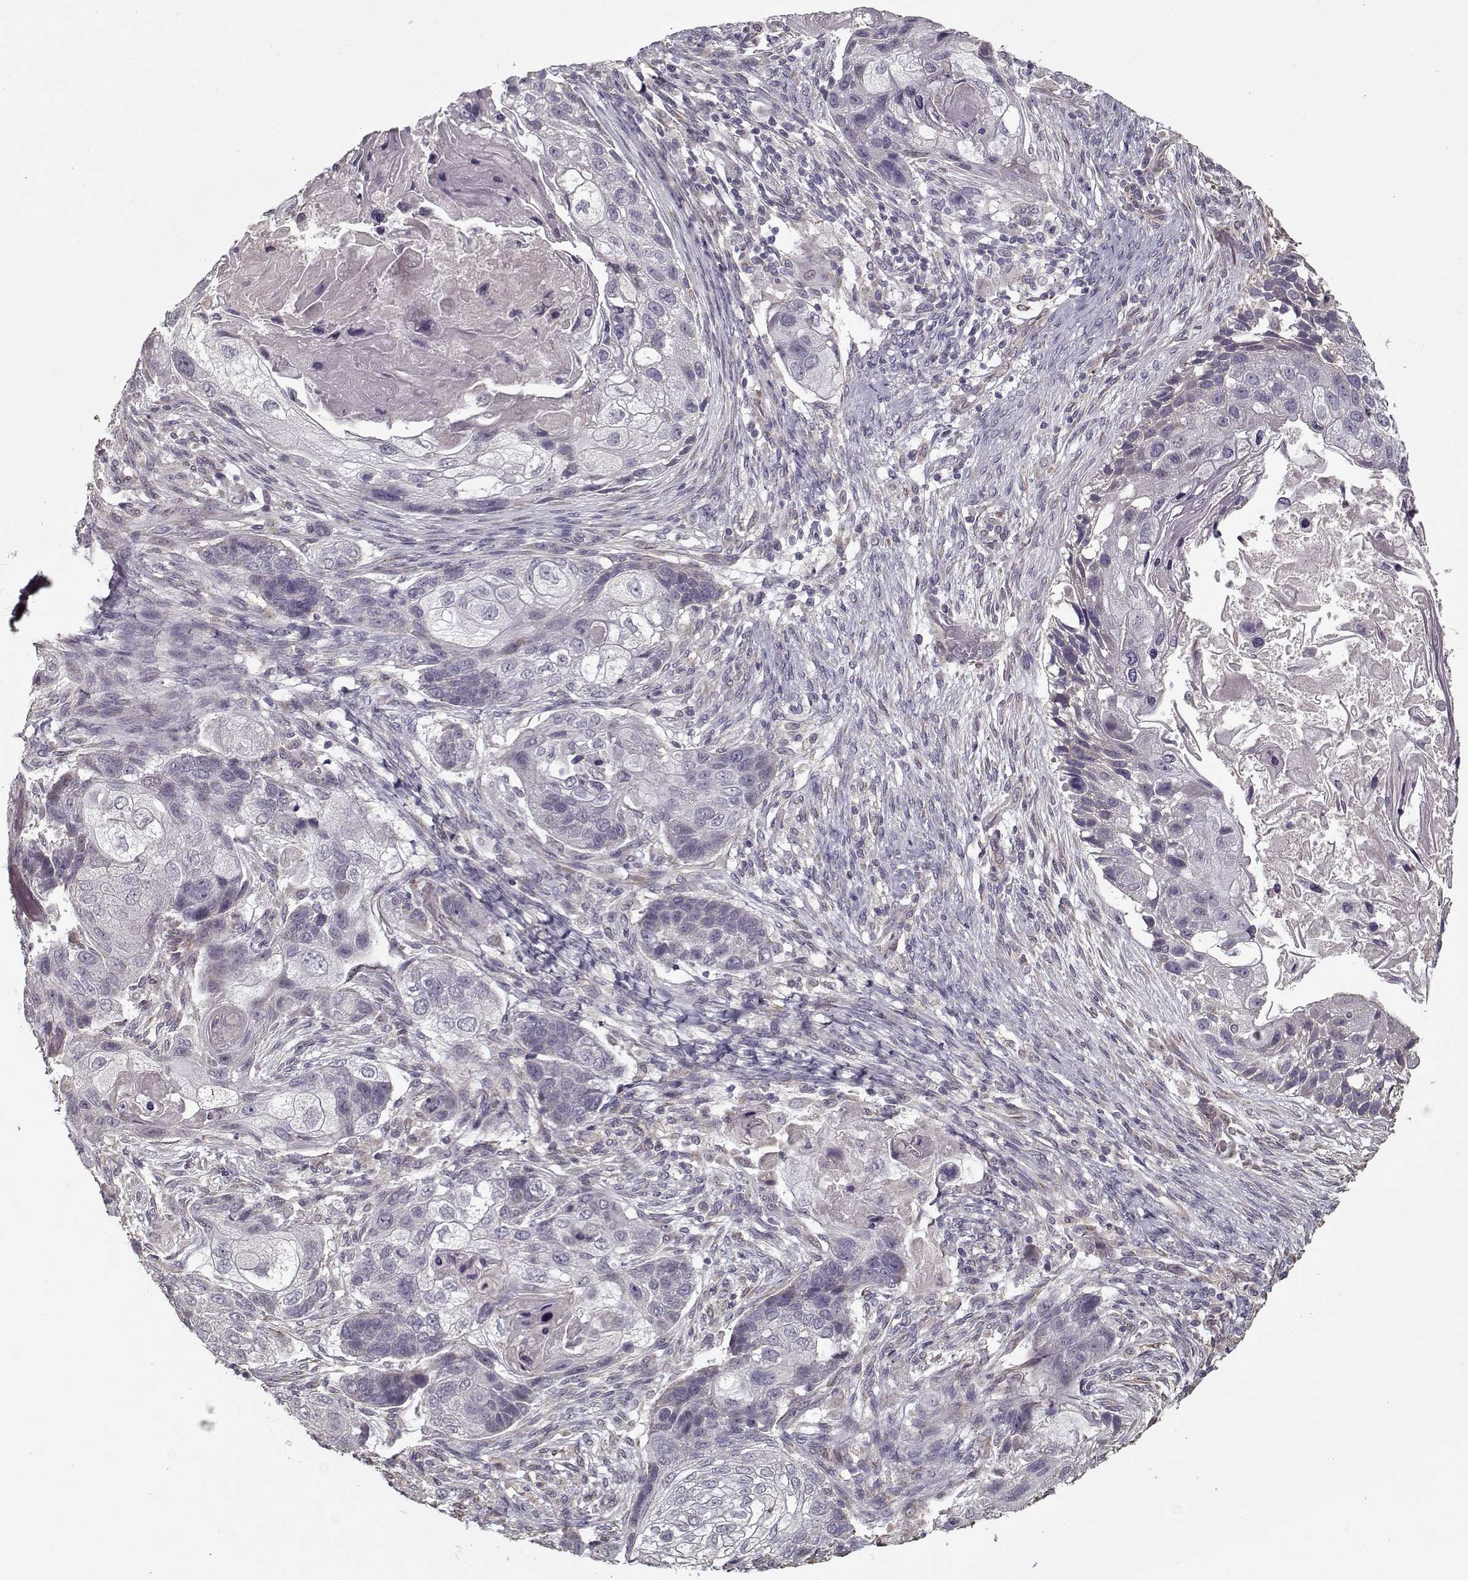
{"staining": {"intensity": "negative", "quantity": "none", "location": "none"}, "tissue": "lung cancer", "cell_type": "Tumor cells", "image_type": "cancer", "snomed": [{"axis": "morphology", "description": "Squamous cell carcinoma, NOS"}, {"axis": "topography", "description": "Lung"}], "caption": "A high-resolution histopathology image shows immunohistochemistry (IHC) staining of lung squamous cell carcinoma, which displays no significant staining in tumor cells.", "gene": "LAMA2", "patient": {"sex": "male", "age": 69}}